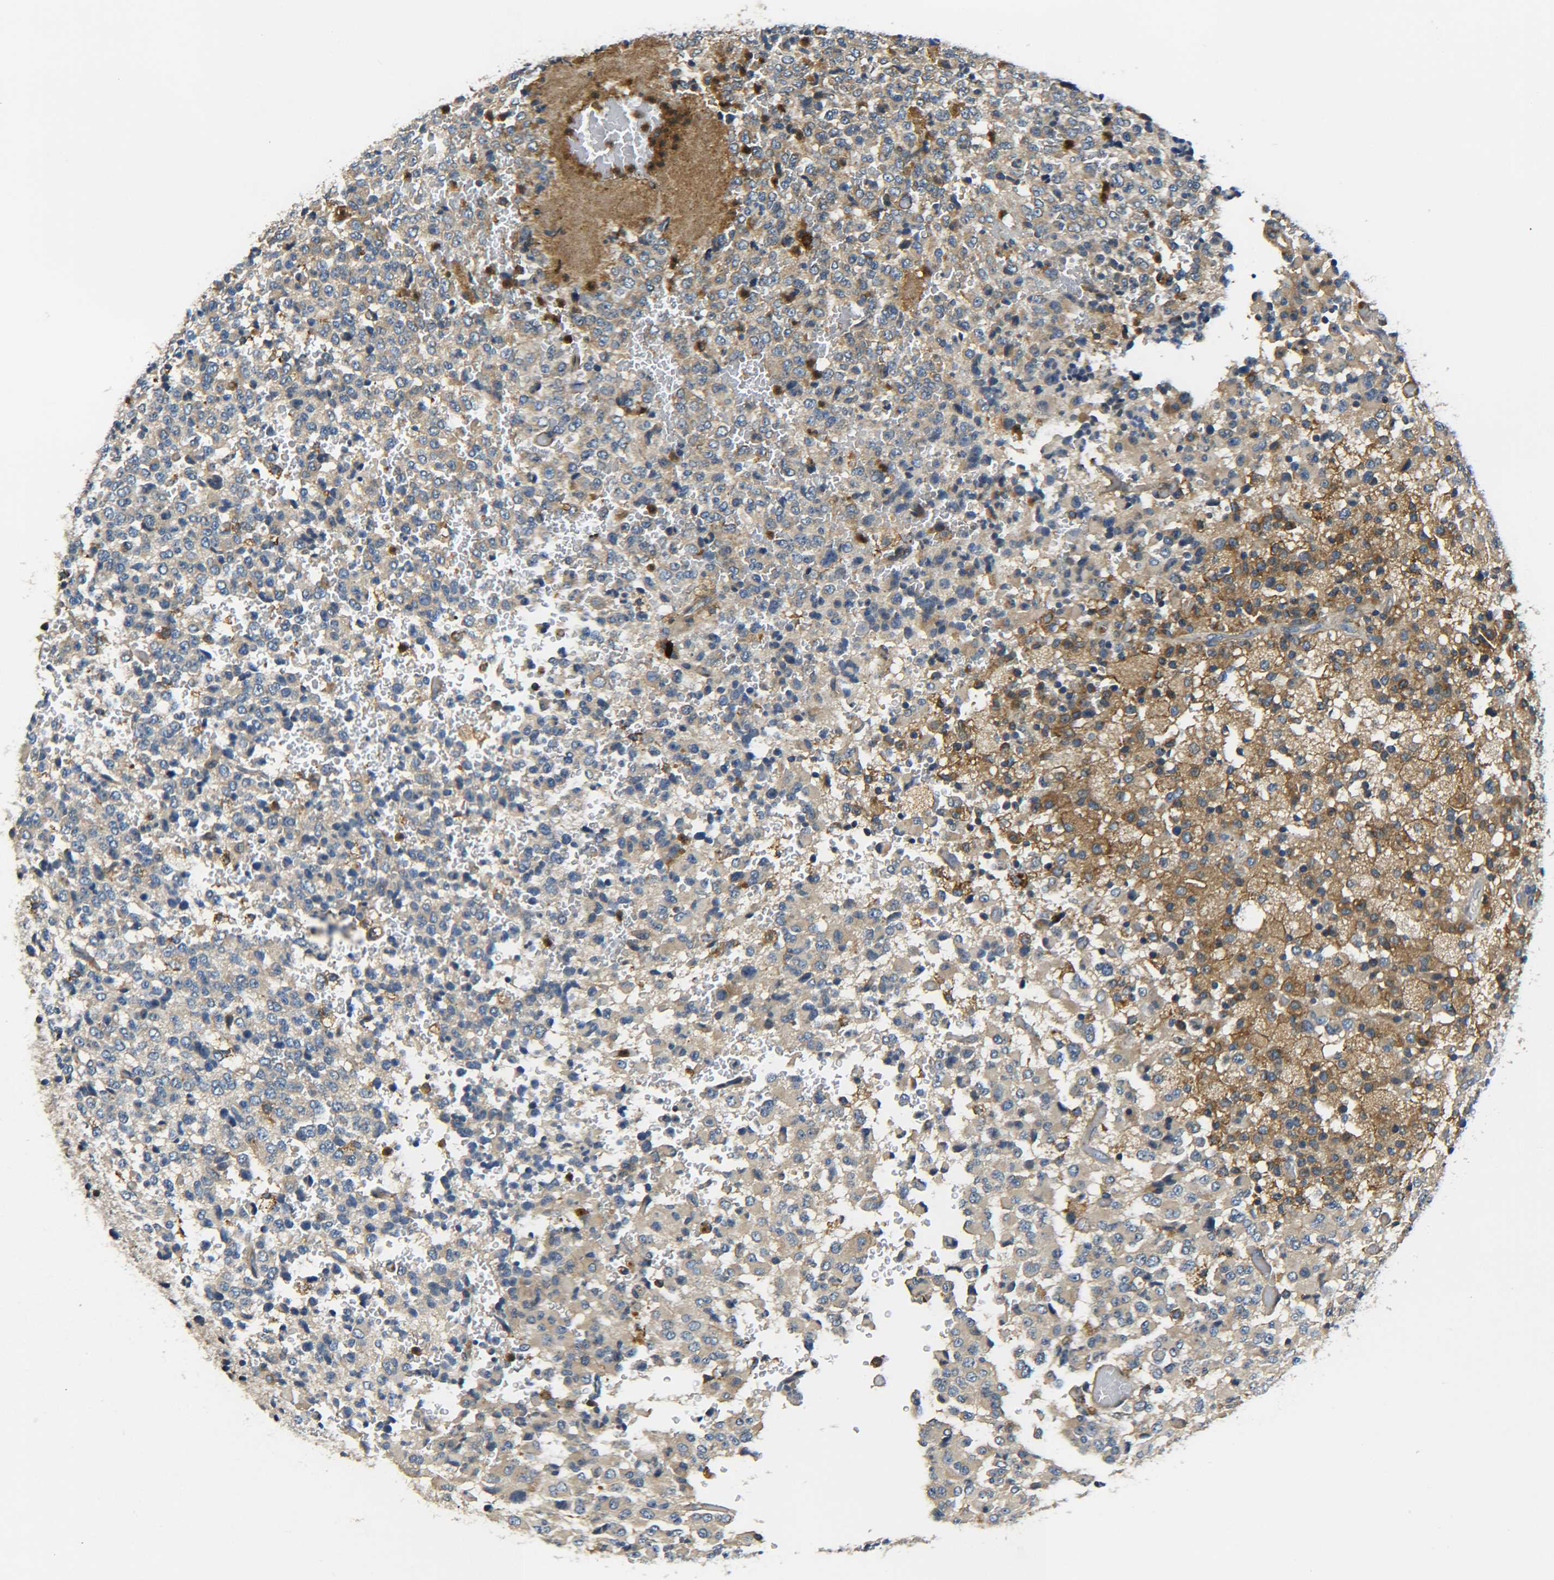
{"staining": {"intensity": "moderate", "quantity": "<25%", "location": "cytoplasmic/membranous"}, "tissue": "glioma", "cell_type": "Tumor cells", "image_type": "cancer", "snomed": [{"axis": "morphology", "description": "Glioma, malignant, High grade"}, {"axis": "topography", "description": "pancreas cauda"}], "caption": "Tumor cells demonstrate moderate cytoplasmic/membranous positivity in about <25% of cells in high-grade glioma (malignant).", "gene": "RAB1B", "patient": {"sex": "male", "age": 60}}